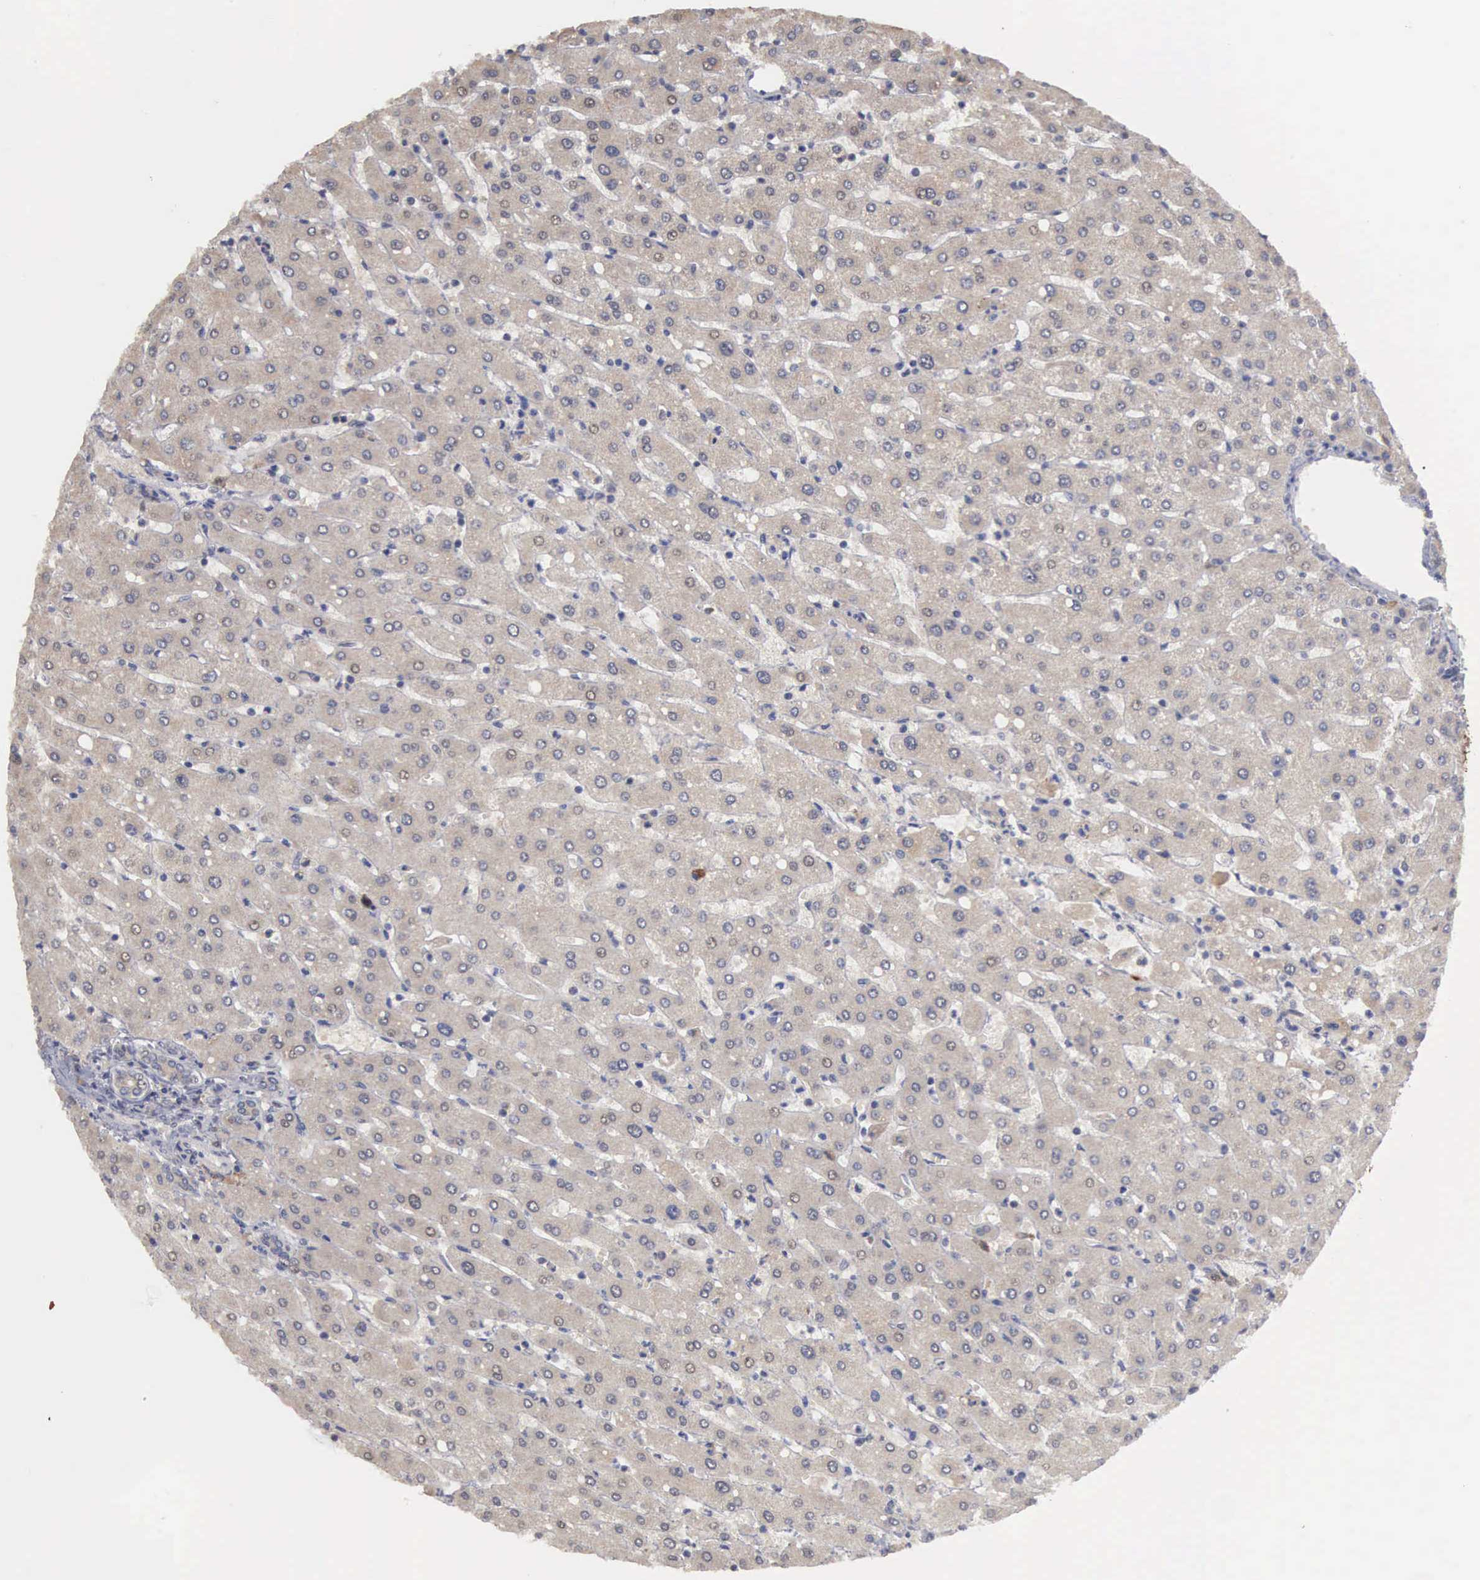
{"staining": {"intensity": "weak", "quantity": ">75%", "location": "cytoplasmic/membranous"}, "tissue": "liver", "cell_type": "Hepatocytes", "image_type": "normal", "snomed": [{"axis": "morphology", "description": "Normal tissue, NOS"}, {"axis": "topography", "description": "Liver"}], "caption": "Immunohistochemistry (IHC) of normal liver shows low levels of weak cytoplasmic/membranous positivity in about >75% of hepatocytes. (DAB (3,3'-diaminobenzidine) = brown stain, brightfield microscopy at high magnification).", "gene": "AMN", "patient": {"sex": "female", "age": 30}}